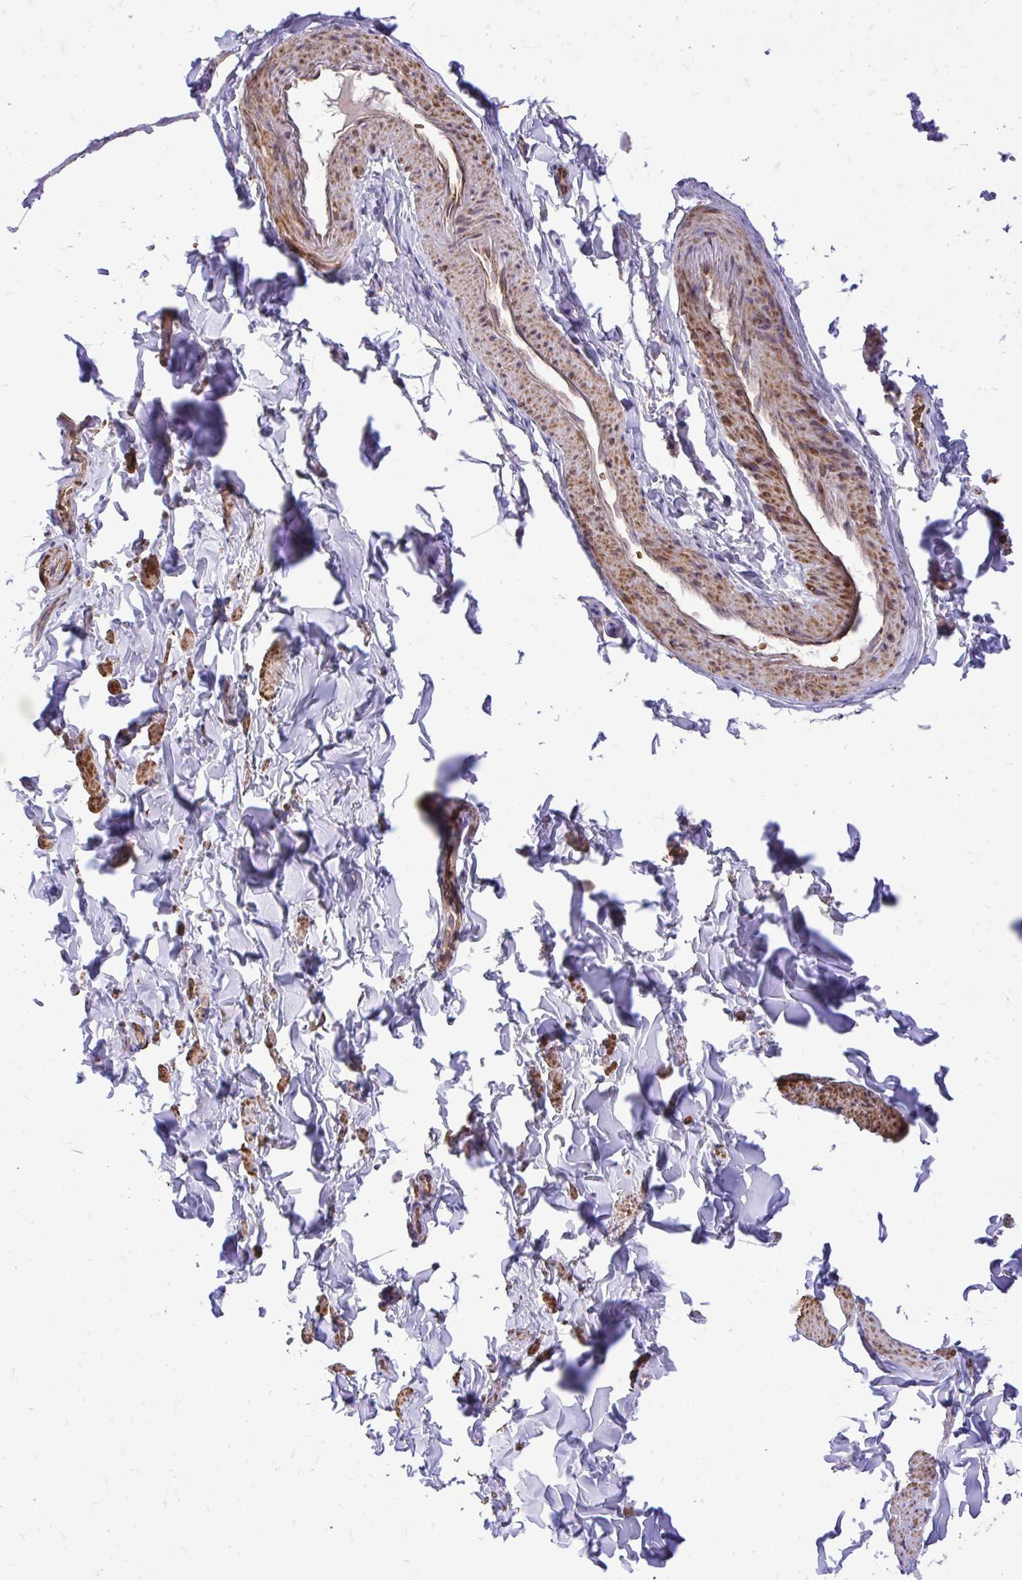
{"staining": {"intensity": "negative", "quantity": "none", "location": "none"}, "tissue": "adipose tissue", "cell_type": "Adipocytes", "image_type": "normal", "snomed": [{"axis": "morphology", "description": "Normal tissue, NOS"}, {"axis": "topography", "description": "Vulva"}, {"axis": "topography", "description": "Peripheral nerve tissue"}], "caption": "Adipose tissue stained for a protein using immunohistochemistry reveals no expression adipocytes.", "gene": "UBE2C", "patient": {"sex": "female", "age": 66}}